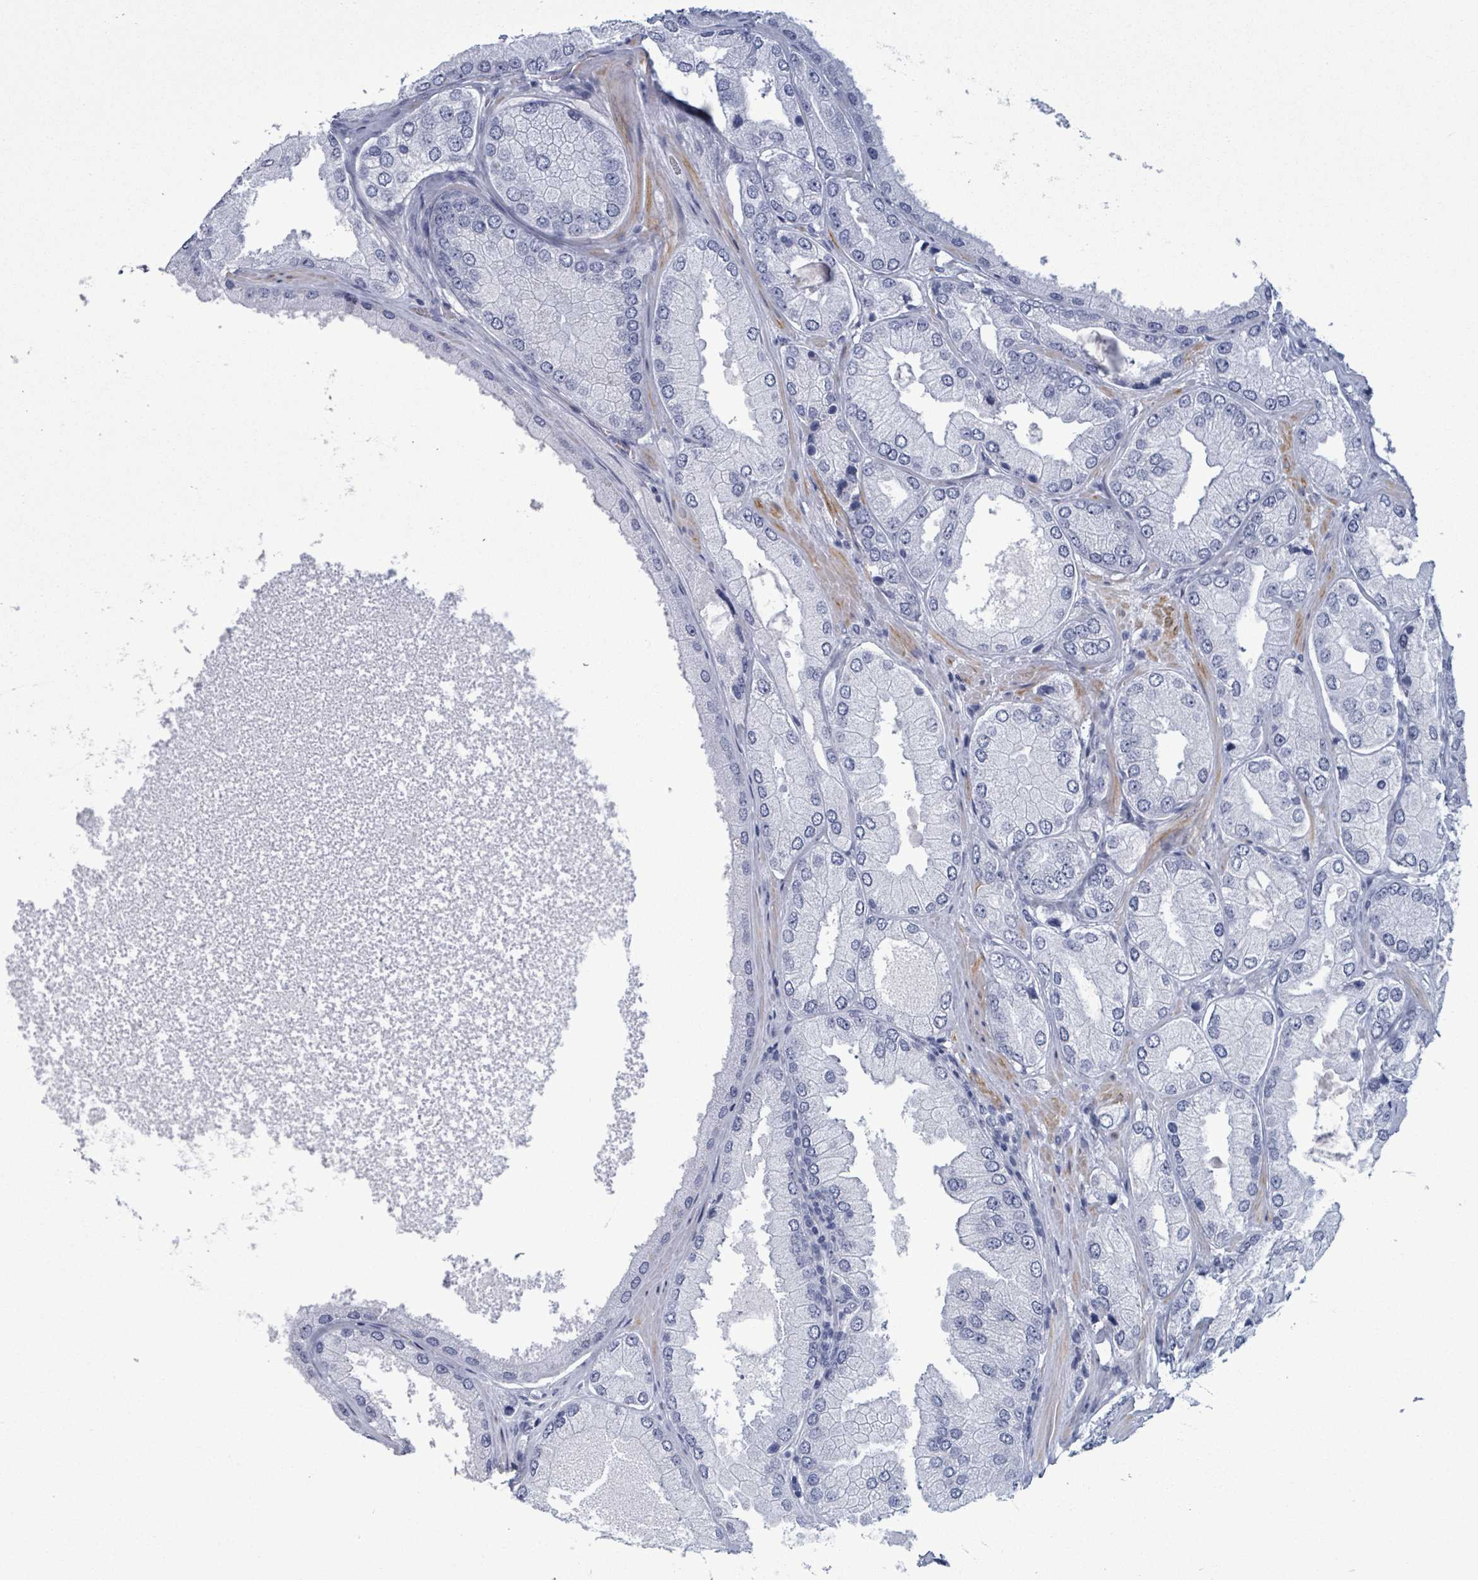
{"staining": {"intensity": "negative", "quantity": "none", "location": "none"}, "tissue": "prostate cancer", "cell_type": "Tumor cells", "image_type": "cancer", "snomed": [{"axis": "morphology", "description": "Adenocarcinoma, Low grade"}, {"axis": "topography", "description": "Prostate"}], "caption": "Image shows no protein staining in tumor cells of prostate cancer tissue.", "gene": "ZNF771", "patient": {"sex": "male", "age": 42}}